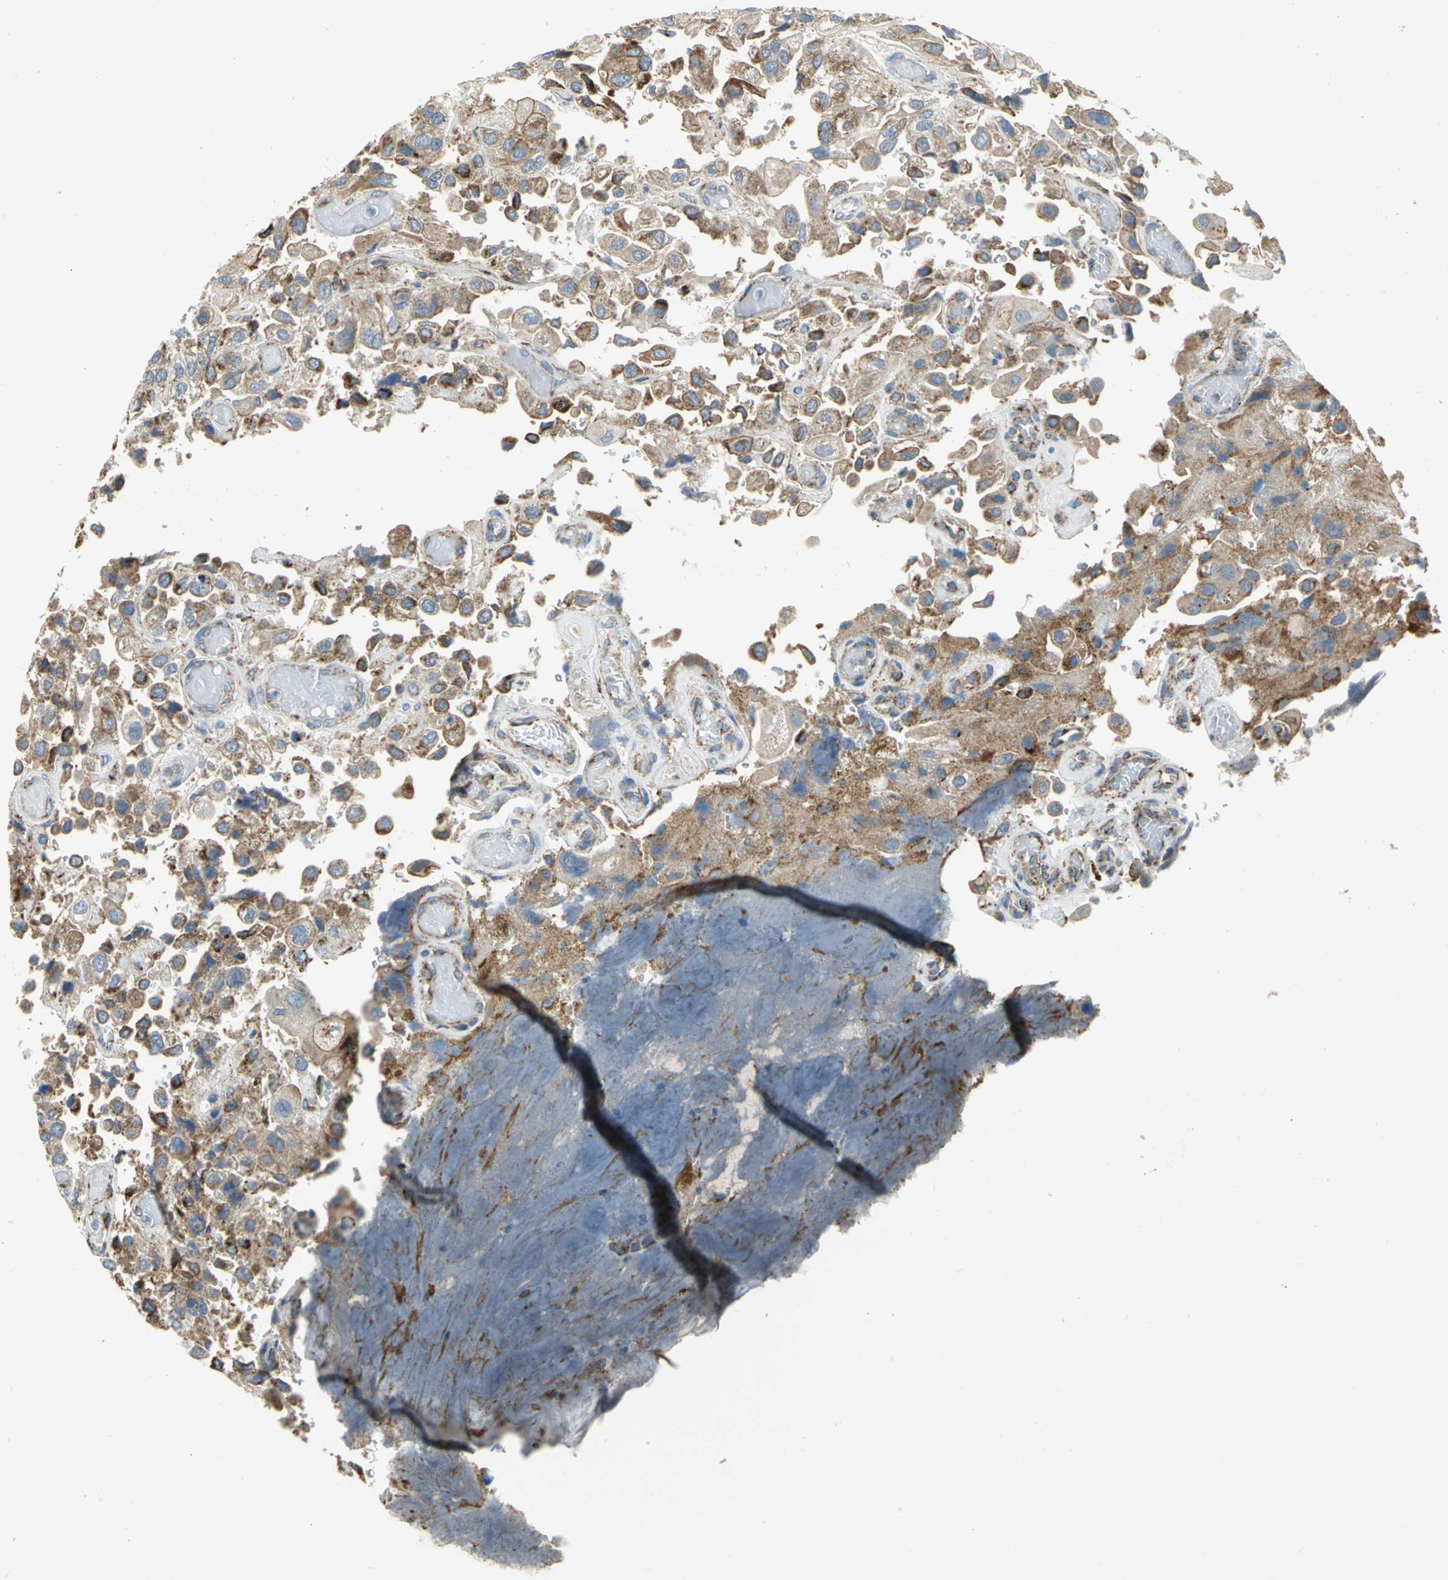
{"staining": {"intensity": "moderate", "quantity": ">75%", "location": "cytoplasmic/membranous"}, "tissue": "urothelial cancer", "cell_type": "Tumor cells", "image_type": "cancer", "snomed": [{"axis": "morphology", "description": "Urothelial carcinoma, High grade"}, {"axis": "topography", "description": "Urinary bladder"}], "caption": "Brown immunohistochemical staining in urothelial carcinoma (high-grade) demonstrates moderate cytoplasmic/membranous staining in approximately >75% of tumor cells.", "gene": "NDUFB5", "patient": {"sex": "female", "age": 64}}